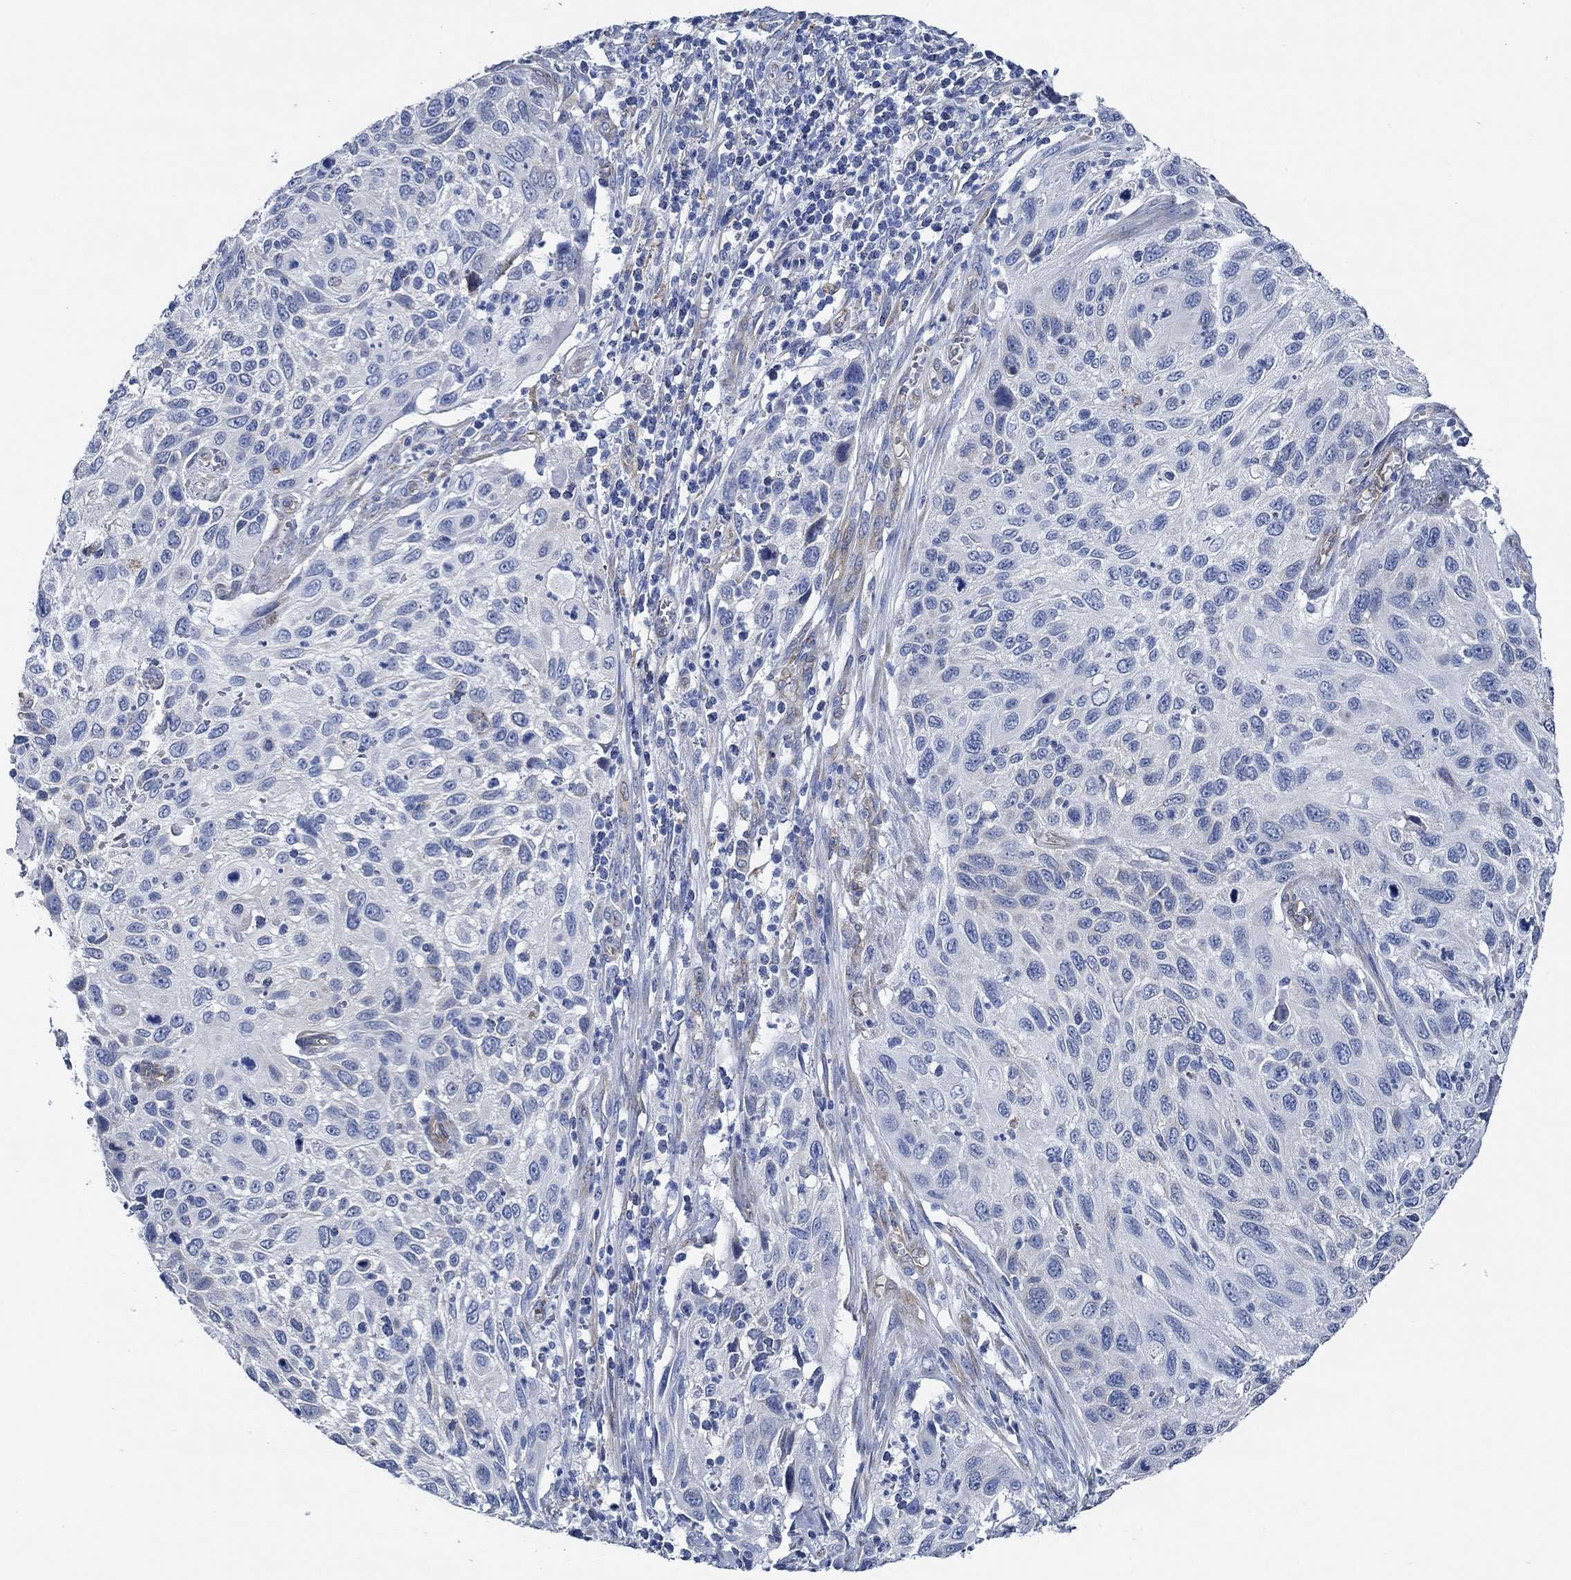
{"staining": {"intensity": "negative", "quantity": "none", "location": "none"}, "tissue": "cervical cancer", "cell_type": "Tumor cells", "image_type": "cancer", "snomed": [{"axis": "morphology", "description": "Squamous cell carcinoma, NOS"}, {"axis": "topography", "description": "Cervix"}], "caption": "This micrograph is of cervical cancer (squamous cell carcinoma) stained with IHC to label a protein in brown with the nuclei are counter-stained blue. There is no staining in tumor cells.", "gene": "HECW2", "patient": {"sex": "female", "age": 70}}